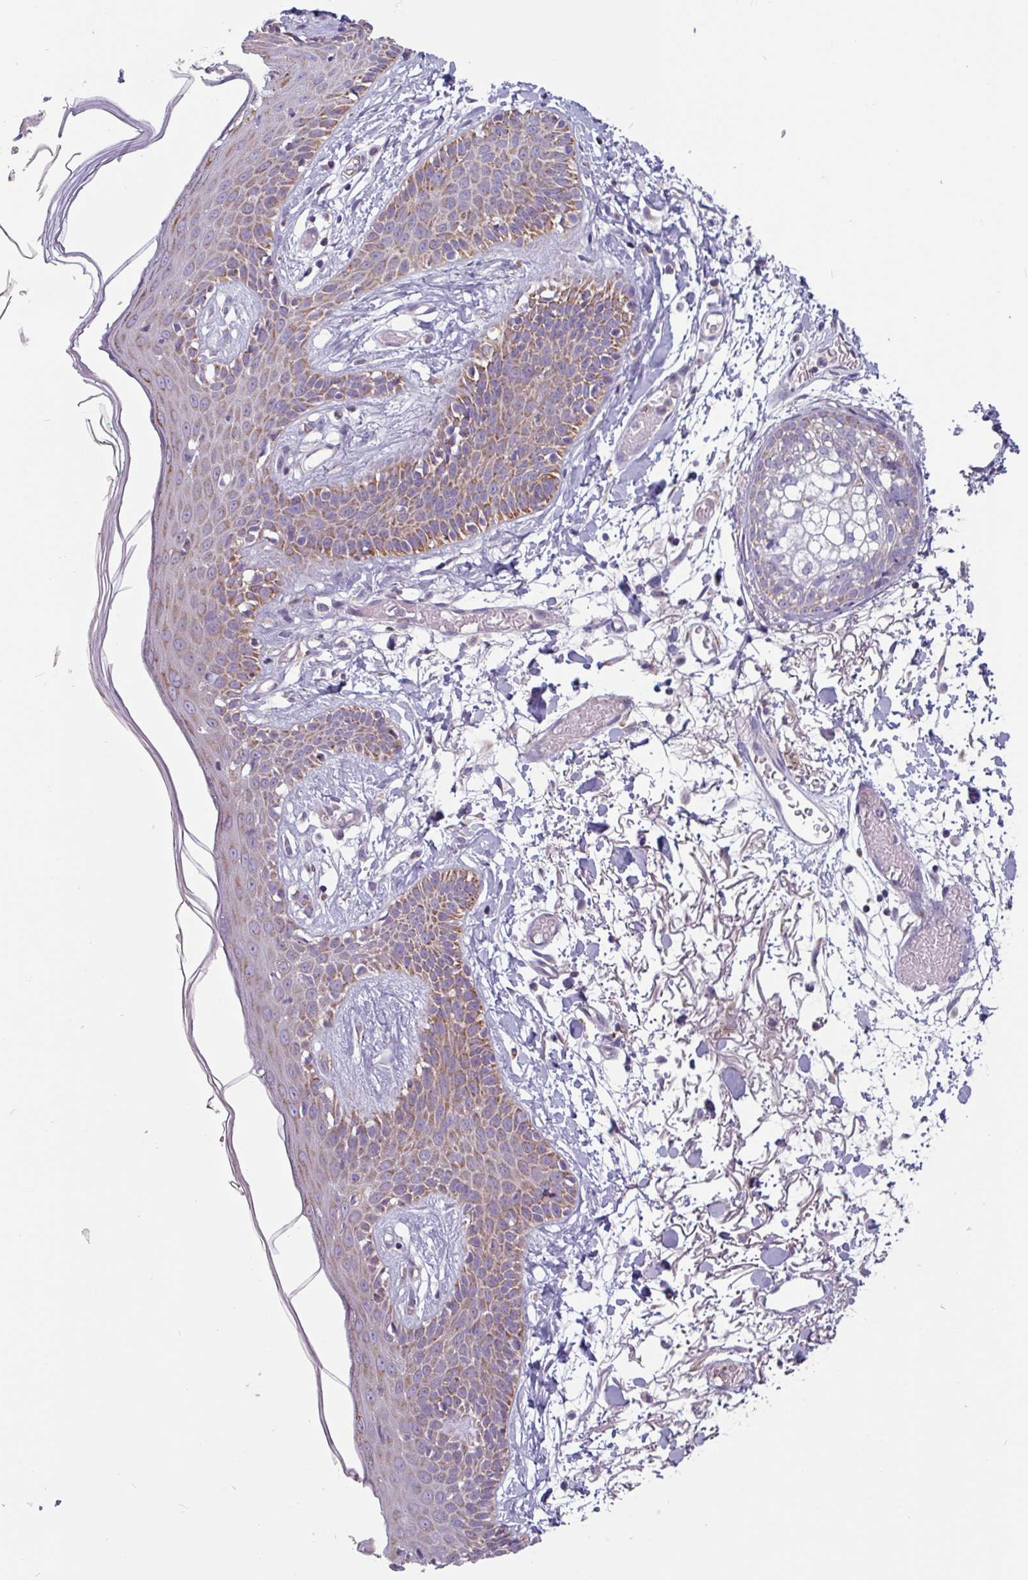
{"staining": {"intensity": "negative", "quantity": "none", "location": "none"}, "tissue": "skin", "cell_type": "Fibroblasts", "image_type": "normal", "snomed": [{"axis": "morphology", "description": "Normal tissue, NOS"}, {"axis": "topography", "description": "Skin"}], "caption": "Photomicrograph shows no significant protein staining in fibroblasts of unremarkable skin. Brightfield microscopy of immunohistochemistry stained with DAB (3,3'-diaminobenzidine) (brown) and hematoxylin (blue), captured at high magnification.", "gene": "CAMK1", "patient": {"sex": "male", "age": 79}}